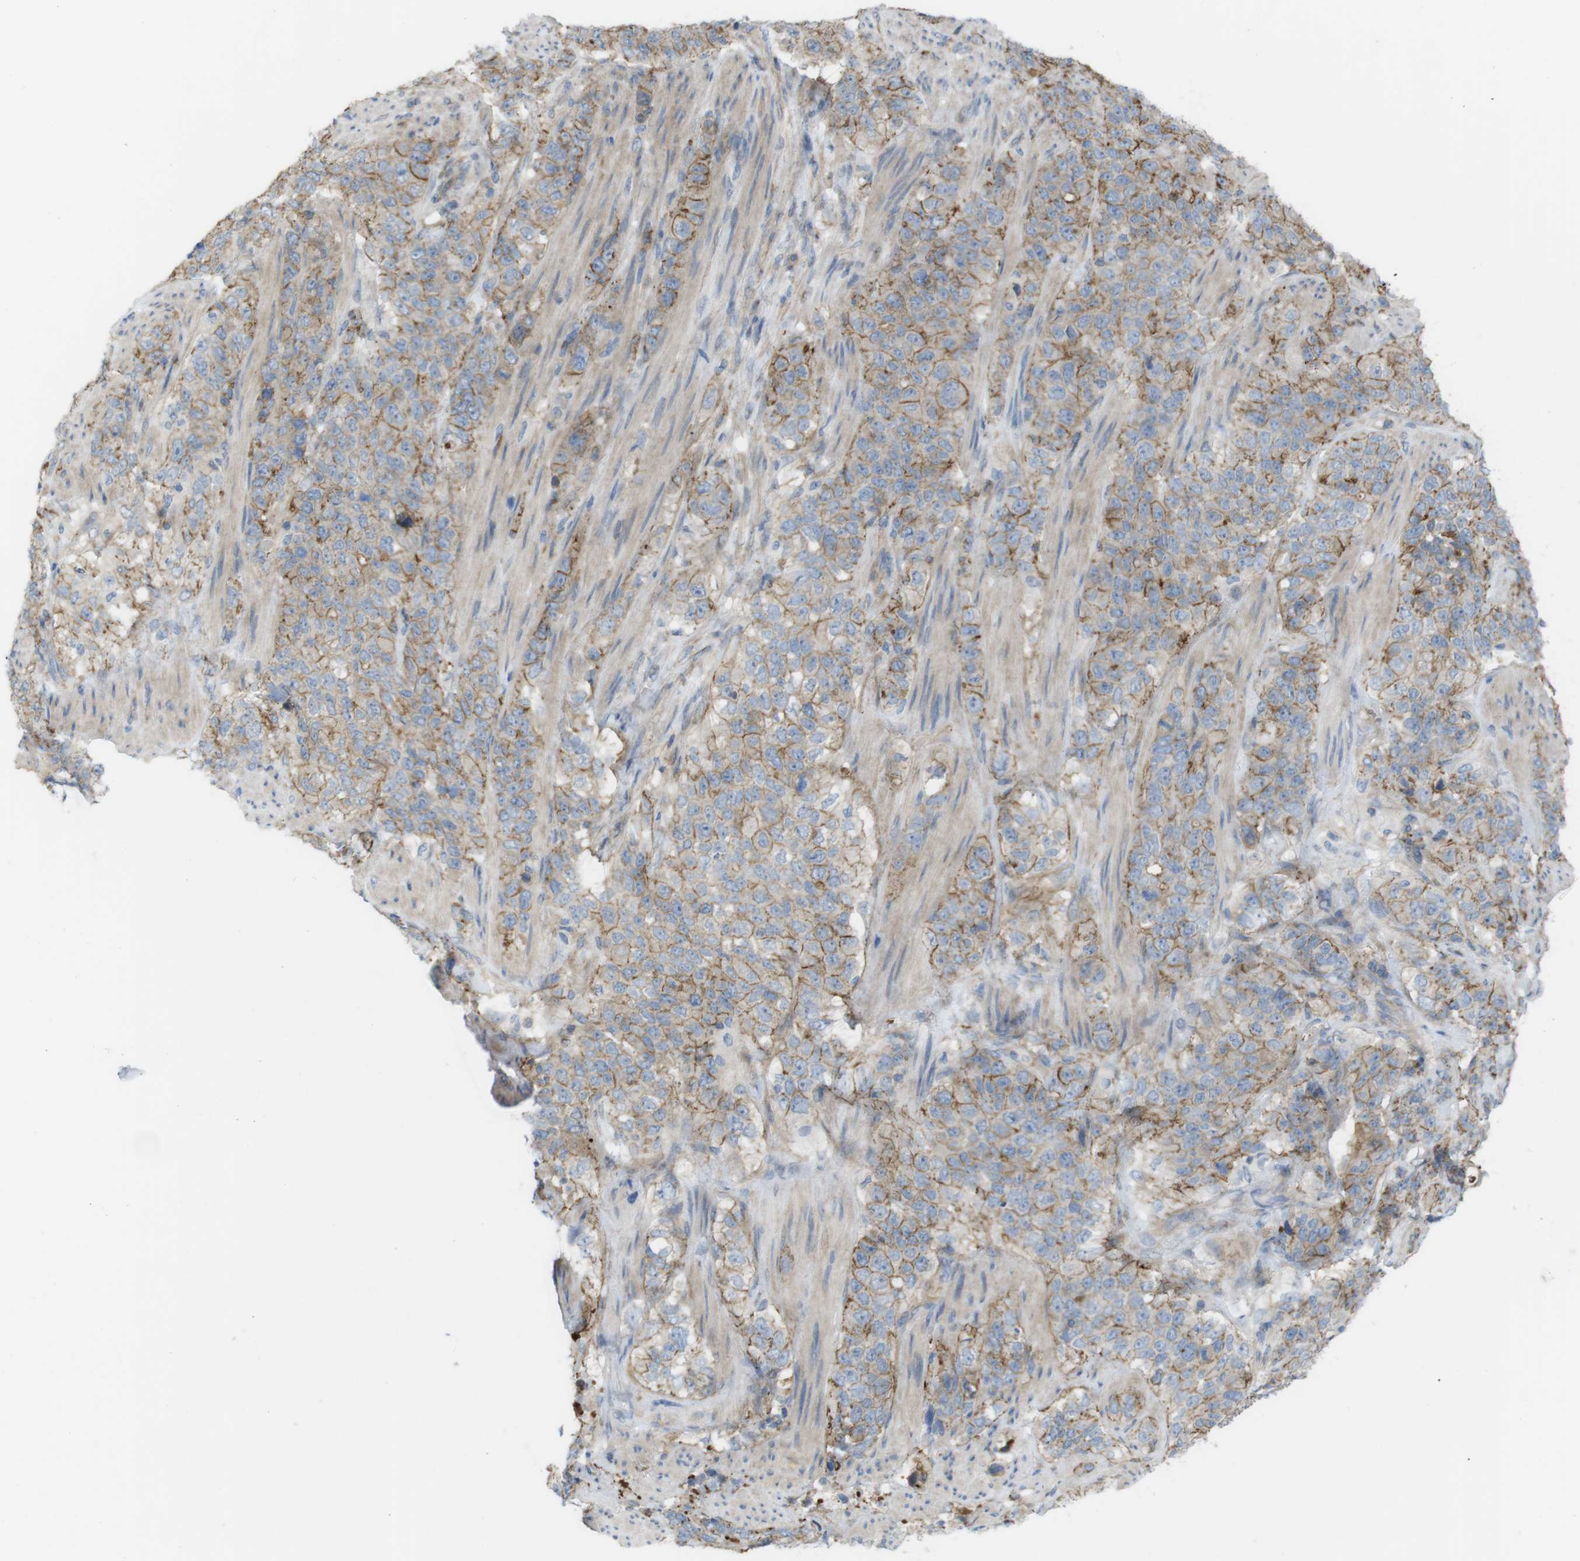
{"staining": {"intensity": "moderate", "quantity": ">75%", "location": "cytoplasmic/membranous"}, "tissue": "stomach cancer", "cell_type": "Tumor cells", "image_type": "cancer", "snomed": [{"axis": "morphology", "description": "Adenocarcinoma, NOS"}, {"axis": "topography", "description": "Stomach"}], "caption": "Protein positivity by immunohistochemistry exhibits moderate cytoplasmic/membranous staining in approximately >75% of tumor cells in stomach cancer (adenocarcinoma). (Stains: DAB (3,3'-diaminobenzidine) in brown, nuclei in blue, Microscopy: brightfield microscopy at high magnification).", "gene": "PREX2", "patient": {"sex": "male", "age": 48}}